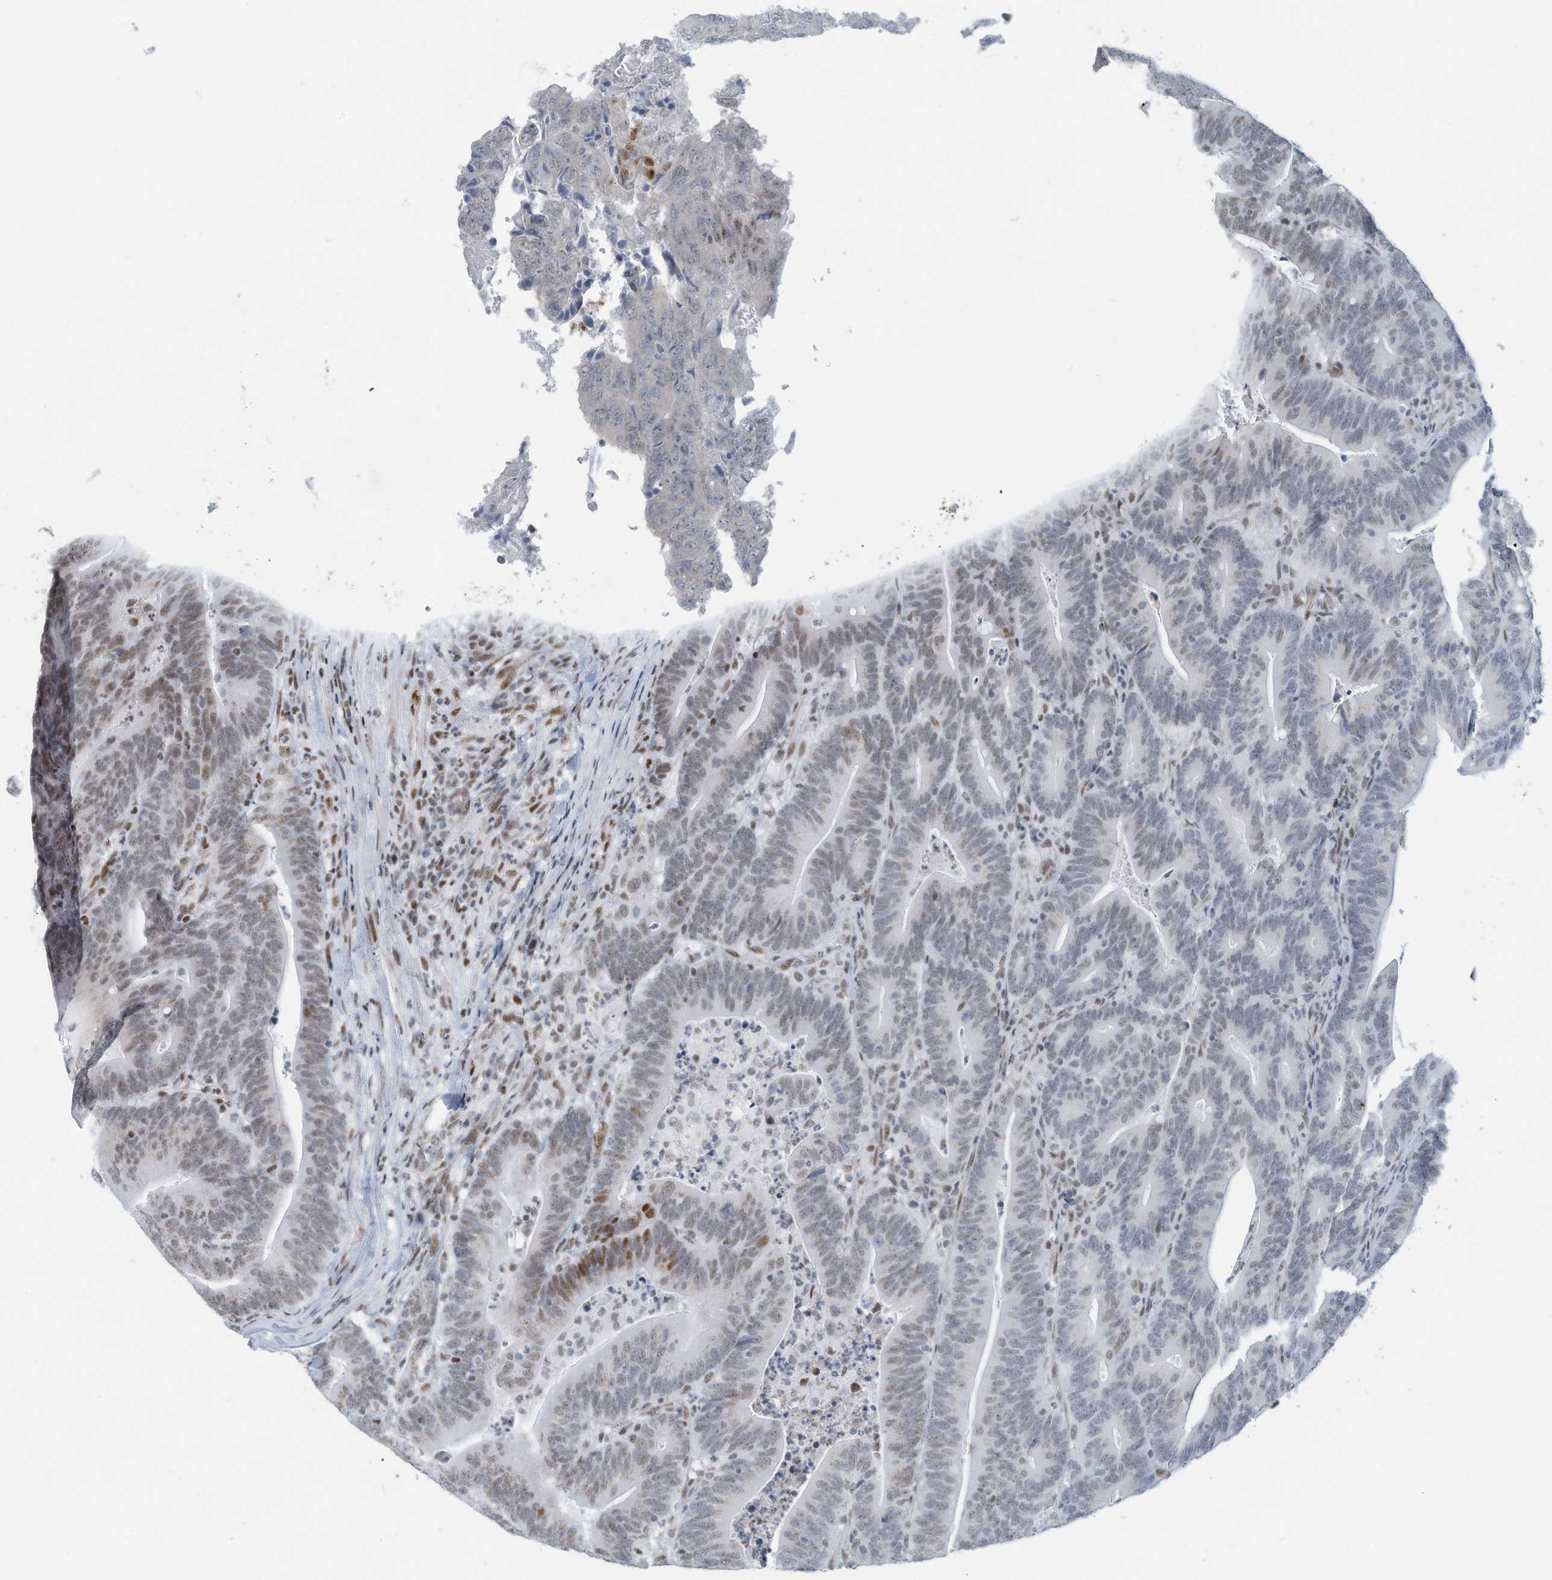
{"staining": {"intensity": "moderate", "quantity": "25%-75%", "location": "nuclear"}, "tissue": "colorectal cancer", "cell_type": "Tumor cells", "image_type": "cancer", "snomed": [{"axis": "morphology", "description": "Adenocarcinoma, NOS"}, {"axis": "topography", "description": "Colon"}], "caption": "Immunohistochemical staining of colorectal cancer (adenocarcinoma) displays moderate nuclear protein expression in about 25%-75% of tumor cells.", "gene": "SARNP", "patient": {"sex": "female", "age": 67}}